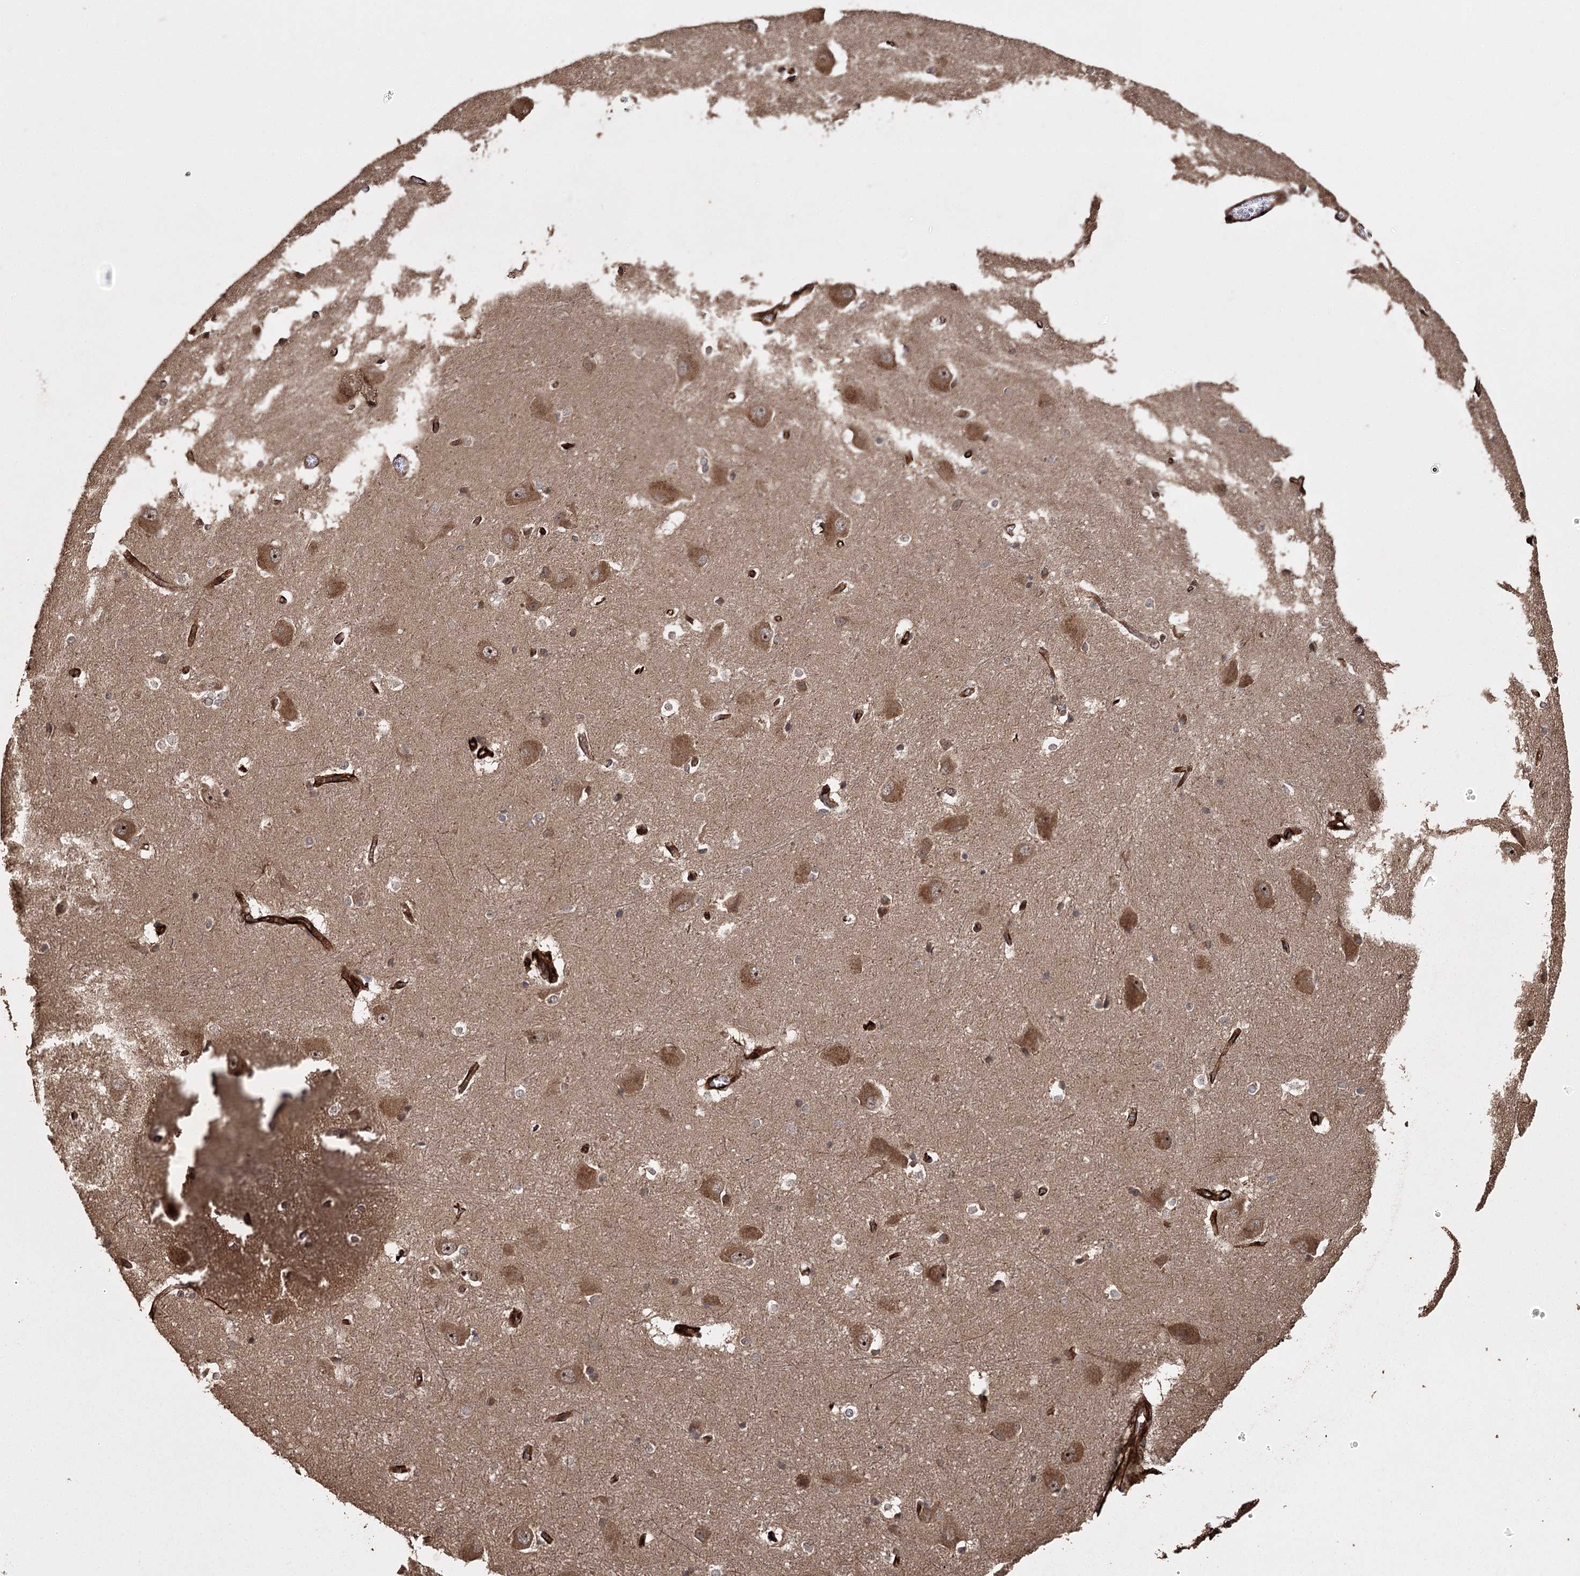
{"staining": {"intensity": "weak", "quantity": "25%-75%", "location": "cytoplasmic/membranous"}, "tissue": "caudate", "cell_type": "Glial cells", "image_type": "normal", "snomed": [{"axis": "morphology", "description": "Normal tissue, NOS"}, {"axis": "topography", "description": "Lateral ventricle wall"}], "caption": "The histopathology image reveals staining of benign caudate, revealing weak cytoplasmic/membranous protein staining (brown color) within glial cells. (DAB (3,3'-diaminobenzidine) = brown stain, brightfield microscopy at high magnification).", "gene": "RPAP3", "patient": {"sex": "male", "age": 37}}